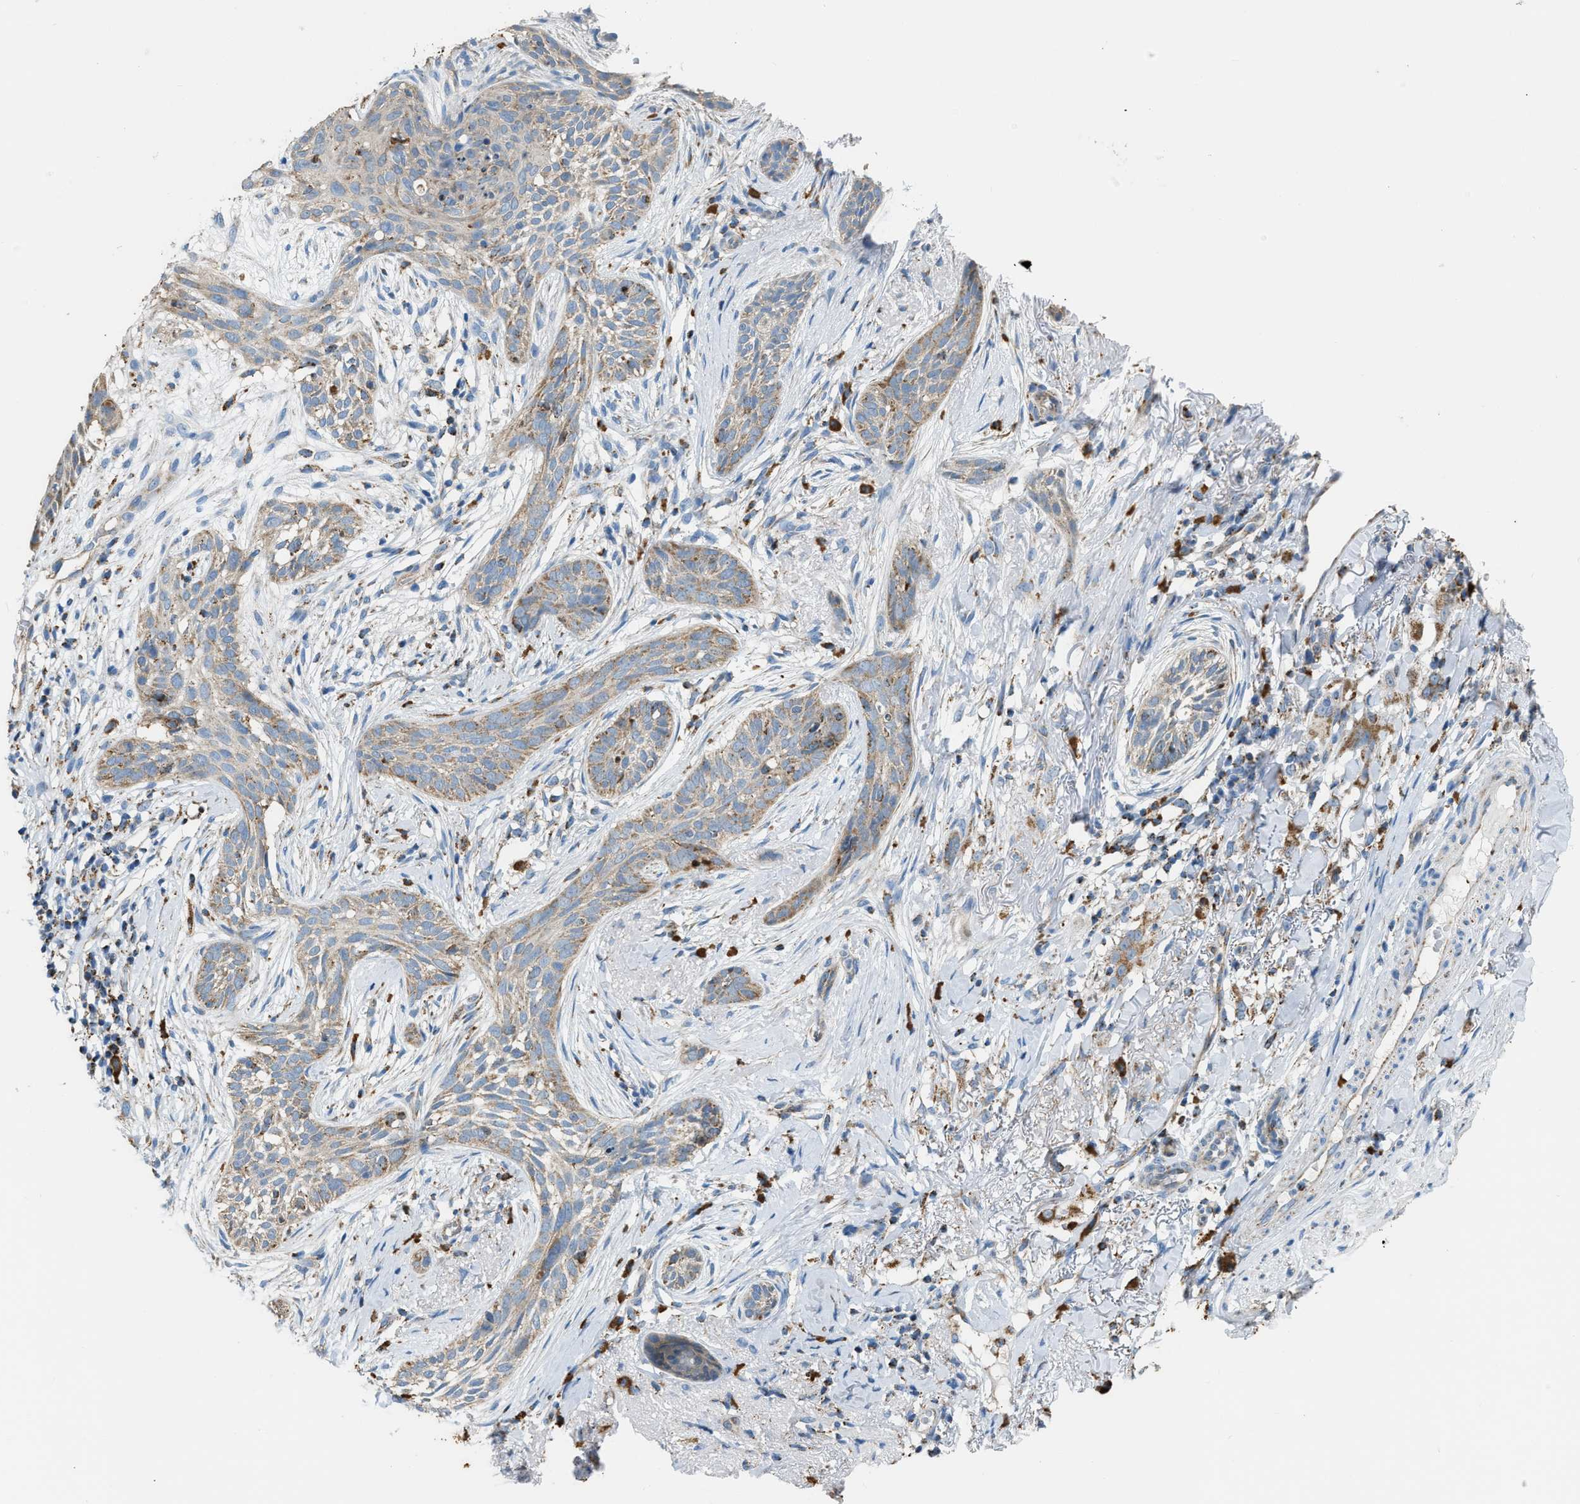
{"staining": {"intensity": "weak", "quantity": "<25%", "location": "cytoplasmic/membranous"}, "tissue": "skin cancer", "cell_type": "Tumor cells", "image_type": "cancer", "snomed": [{"axis": "morphology", "description": "Basal cell carcinoma"}, {"axis": "topography", "description": "Skin"}], "caption": "Skin cancer was stained to show a protein in brown. There is no significant staining in tumor cells.", "gene": "ETFB", "patient": {"sex": "female", "age": 88}}